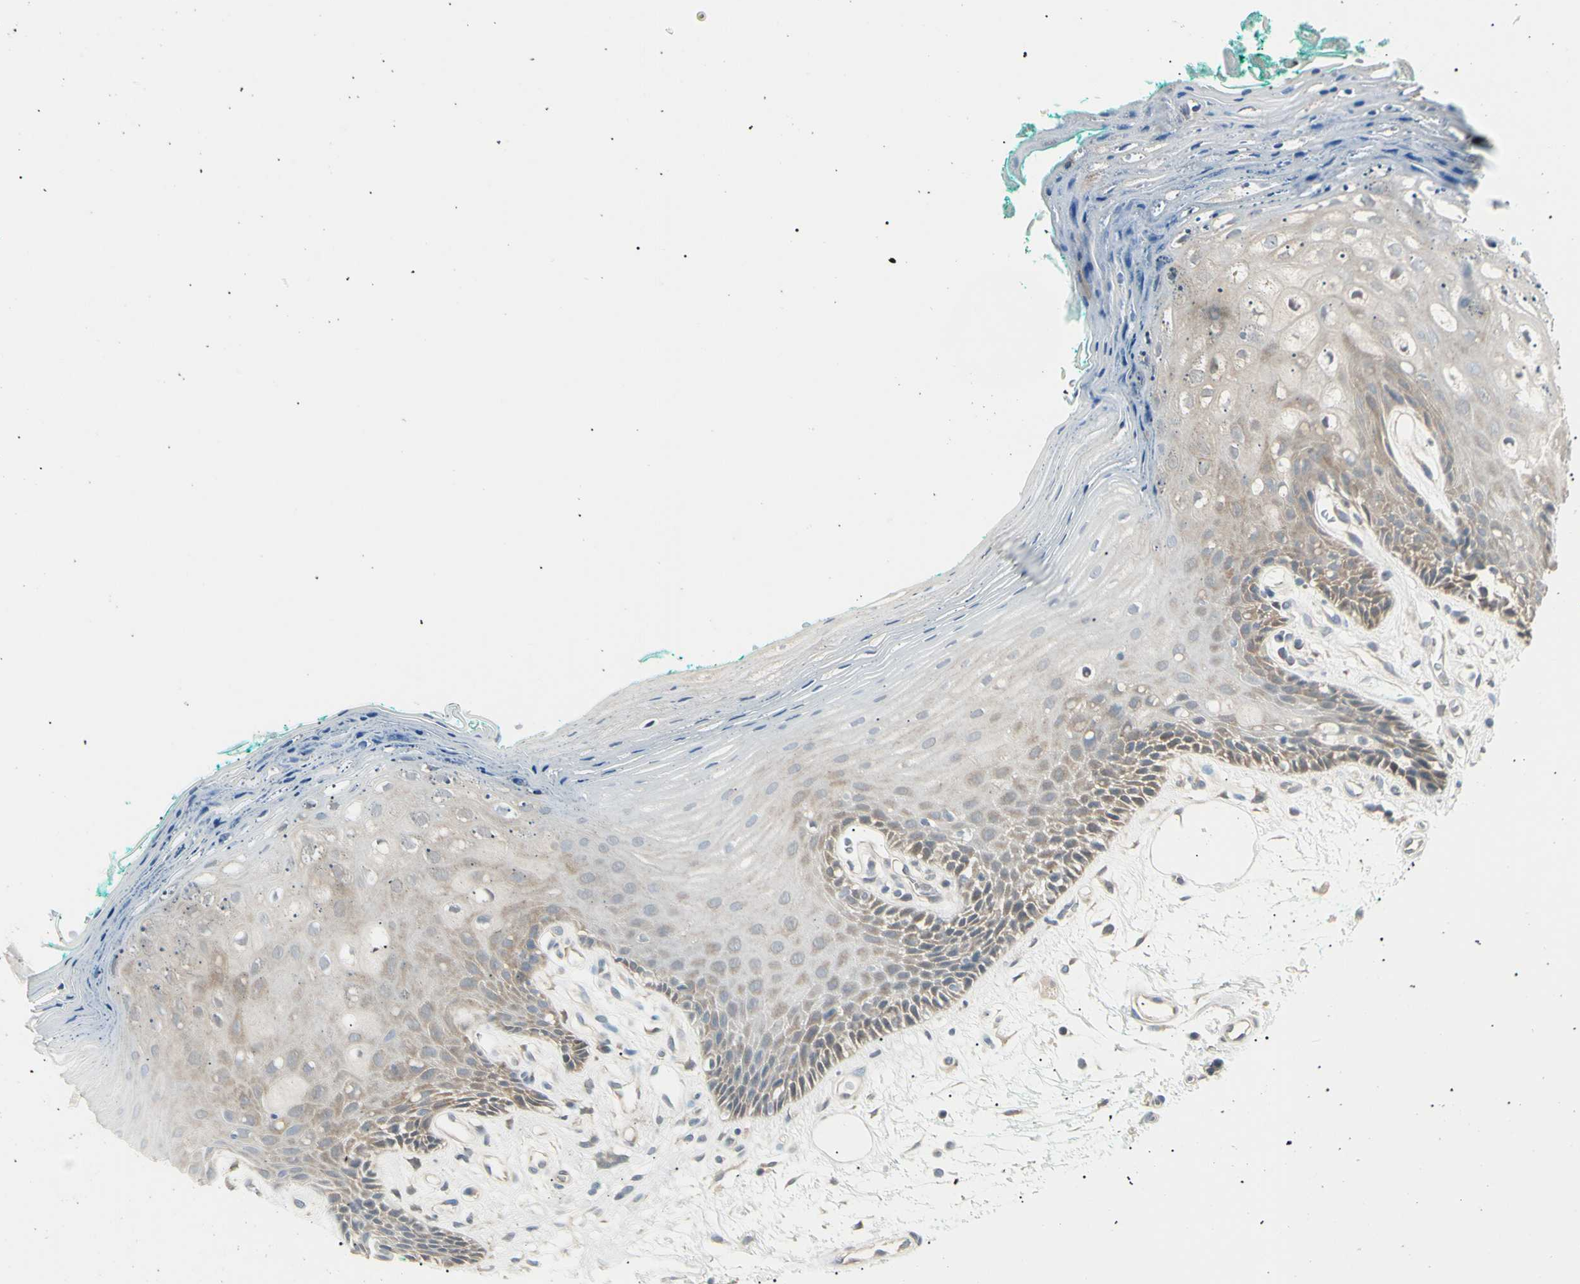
{"staining": {"intensity": "moderate", "quantity": "<25%", "location": "cytoplasmic/membranous"}, "tissue": "oral mucosa", "cell_type": "Squamous epithelial cells", "image_type": "normal", "snomed": [{"axis": "morphology", "description": "Normal tissue, NOS"}, {"axis": "topography", "description": "Skeletal muscle"}, {"axis": "topography", "description": "Oral tissue"}, {"axis": "topography", "description": "Peripheral nerve tissue"}], "caption": "A brown stain labels moderate cytoplasmic/membranous expression of a protein in squamous epithelial cells of benign human oral mucosa. (DAB (3,3'-diaminobenzidine) = brown stain, brightfield microscopy at high magnification).", "gene": "LHPP", "patient": {"sex": "female", "age": 84}}